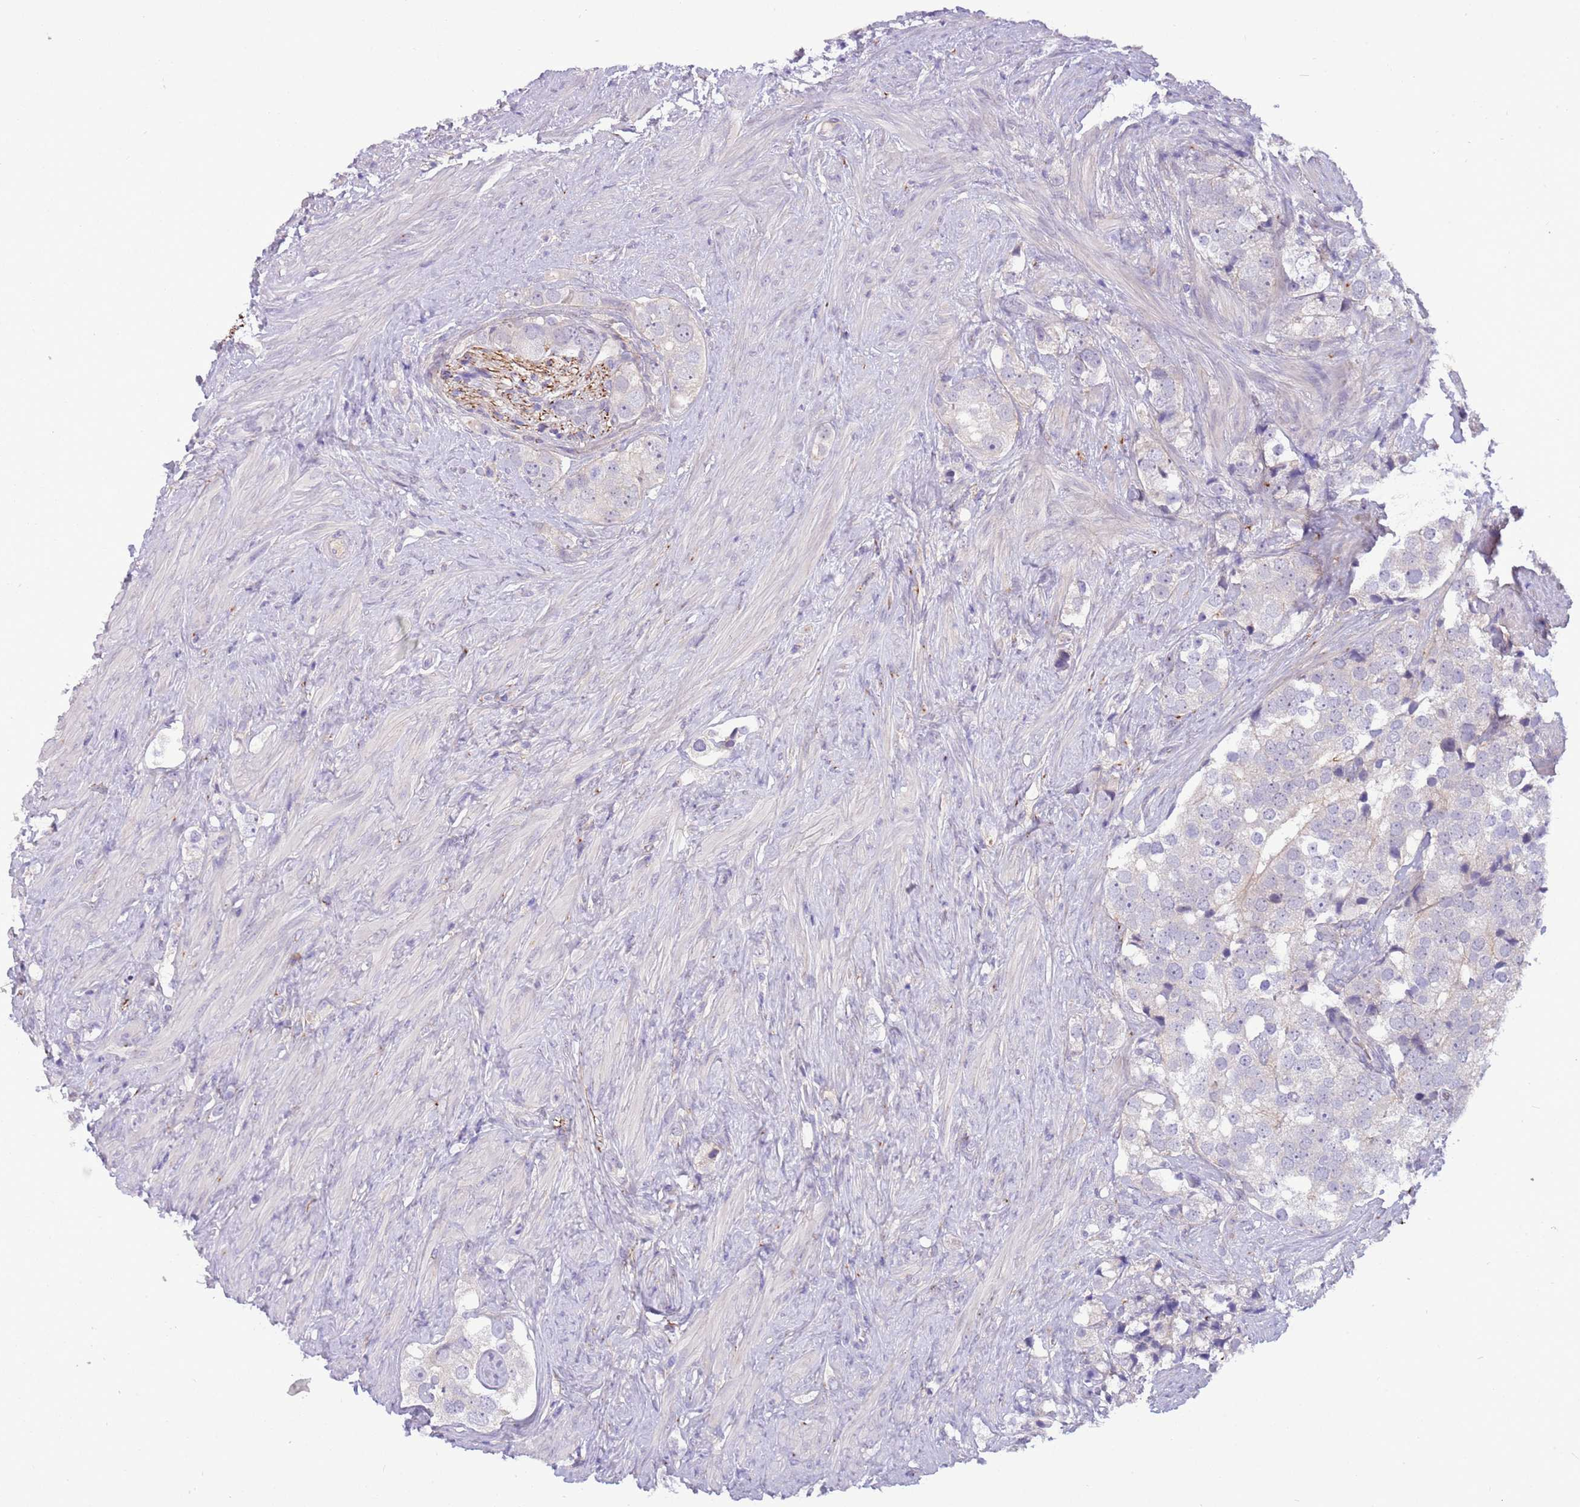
{"staining": {"intensity": "negative", "quantity": "none", "location": "none"}, "tissue": "prostate cancer", "cell_type": "Tumor cells", "image_type": "cancer", "snomed": [{"axis": "morphology", "description": "Adenocarcinoma, High grade"}, {"axis": "topography", "description": "Prostate"}], "caption": "Immunohistochemistry photomicrograph of human adenocarcinoma (high-grade) (prostate) stained for a protein (brown), which reveals no positivity in tumor cells.", "gene": "CFAP73", "patient": {"sex": "male", "age": 49}}